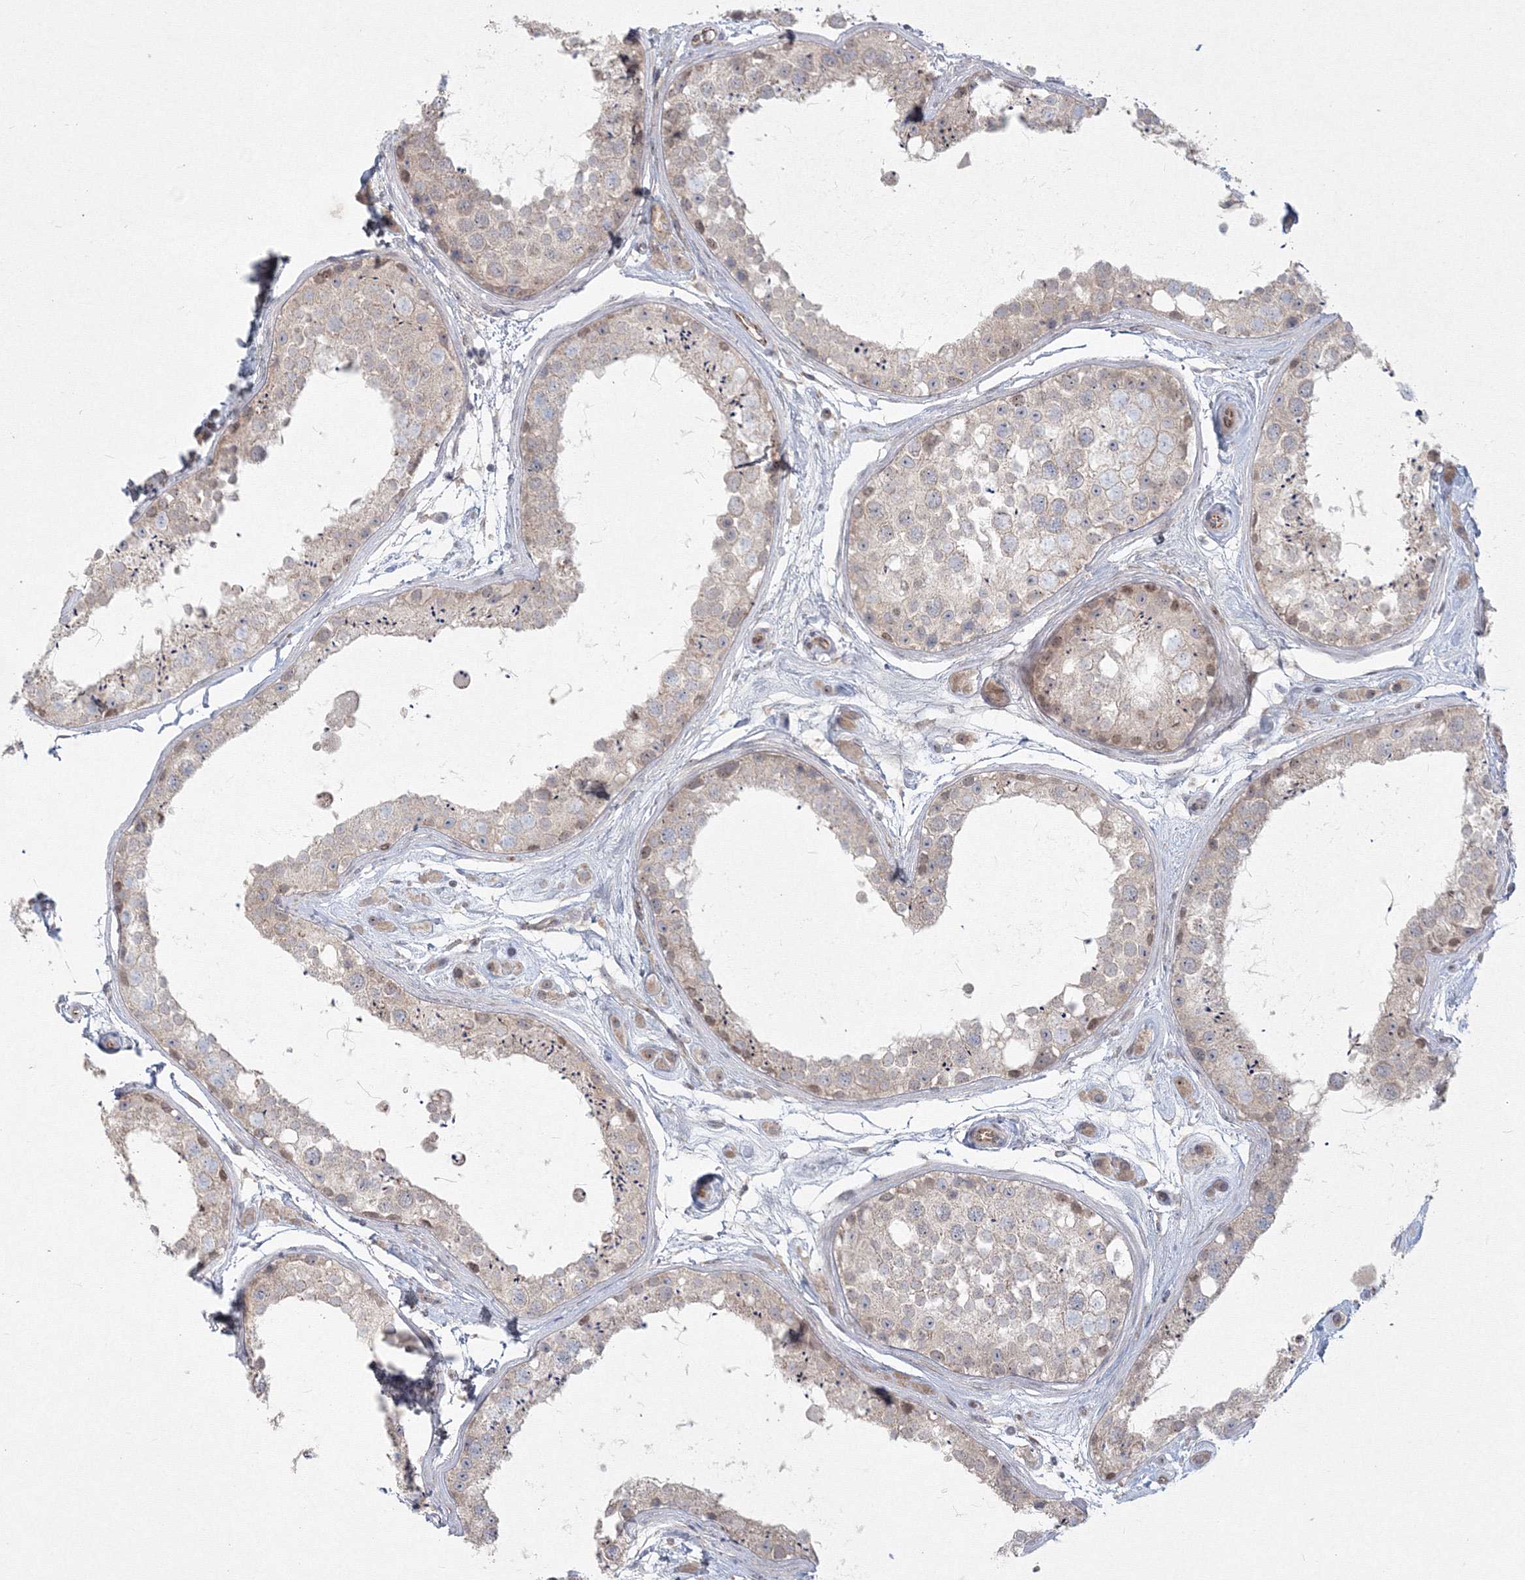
{"staining": {"intensity": "weak", "quantity": "<25%", "location": "cytoplasmic/membranous"}, "tissue": "testis", "cell_type": "Cells in seminiferous ducts", "image_type": "normal", "snomed": [{"axis": "morphology", "description": "Normal tissue, NOS"}, {"axis": "topography", "description": "Testis"}], "caption": "IHC of benign testis demonstrates no expression in cells in seminiferous ducts.", "gene": "WDR49", "patient": {"sex": "male", "age": 25}}